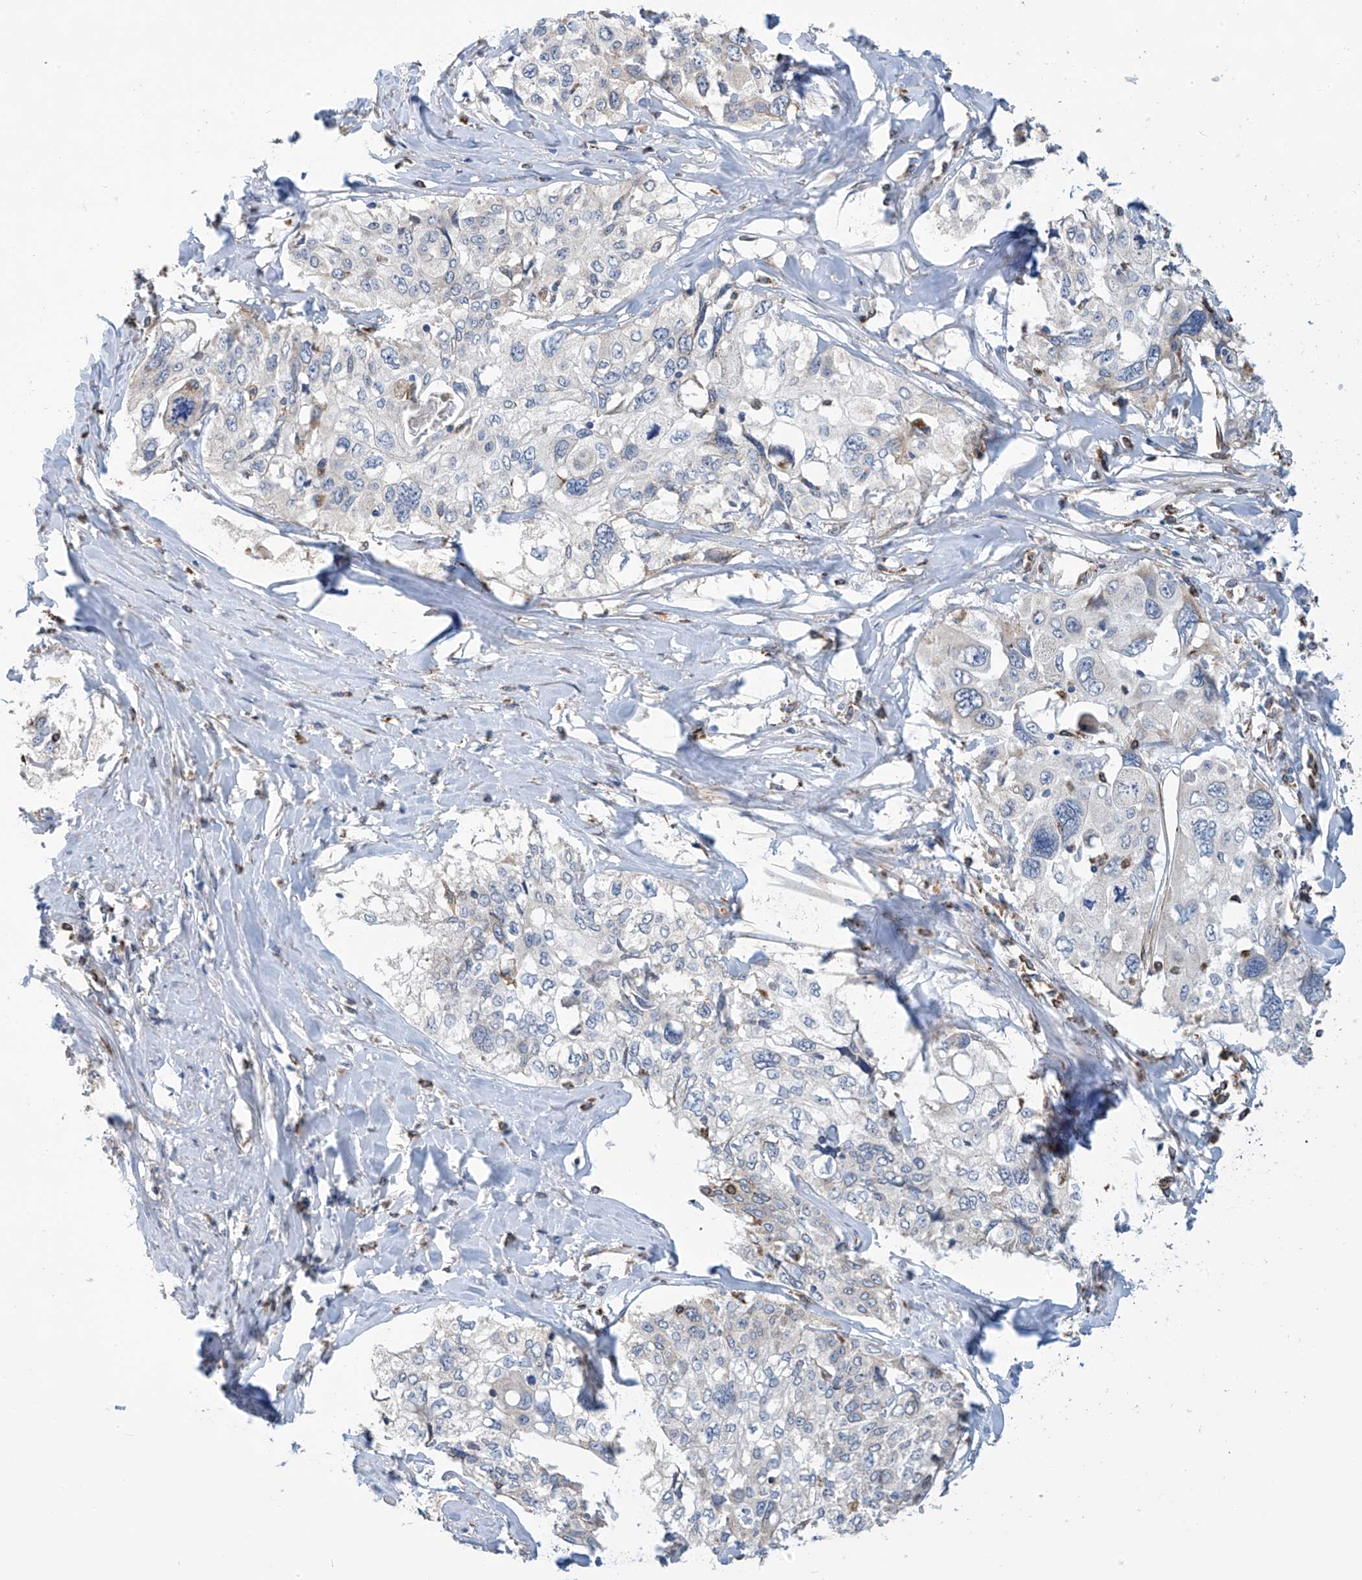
{"staining": {"intensity": "negative", "quantity": "none", "location": "none"}, "tissue": "cervical cancer", "cell_type": "Tumor cells", "image_type": "cancer", "snomed": [{"axis": "morphology", "description": "Squamous cell carcinoma, NOS"}, {"axis": "topography", "description": "Cervix"}], "caption": "IHC photomicrograph of cervical cancer stained for a protein (brown), which reveals no positivity in tumor cells.", "gene": "EIF5B", "patient": {"sex": "female", "age": 31}}